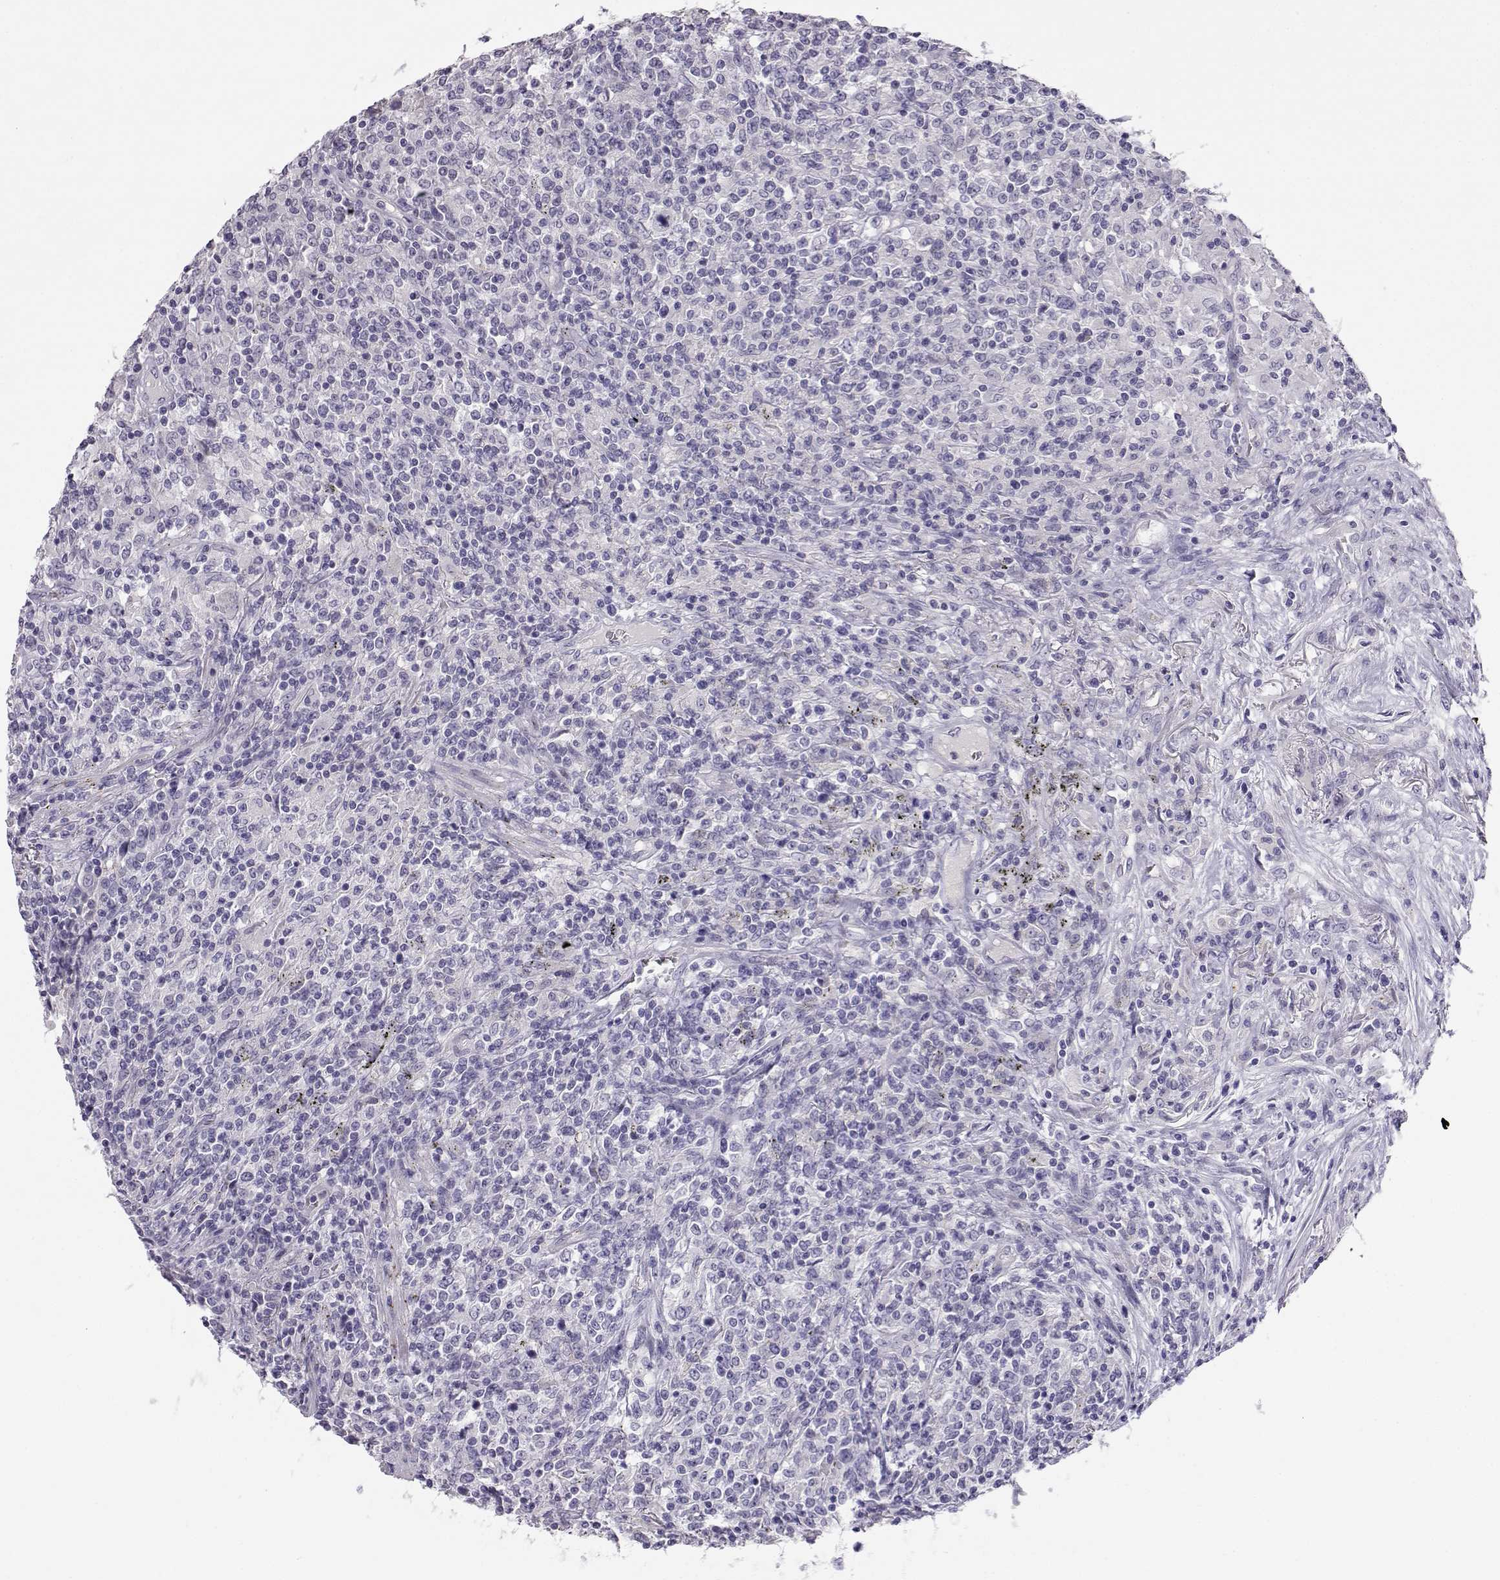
{"staining": {"intensity": "negative", "quantity": "none", "location": "none"}, "tissue": "lymphoma", "cell_type": "Tumor cells", "image_type": "cancer", "snomed": [{"axis": "morphology", "description": "Malignant lymphoma, non-Hodgkin's type, High grade"}, {"axis": "topography", "description": "Lung"}], "caption": "Lymphoma stained for a protein using immunohistochemistry exhibits no positivity tumor cells.", "gene": "ENDOU", "patient": {"sex": "male", "age": 79}}